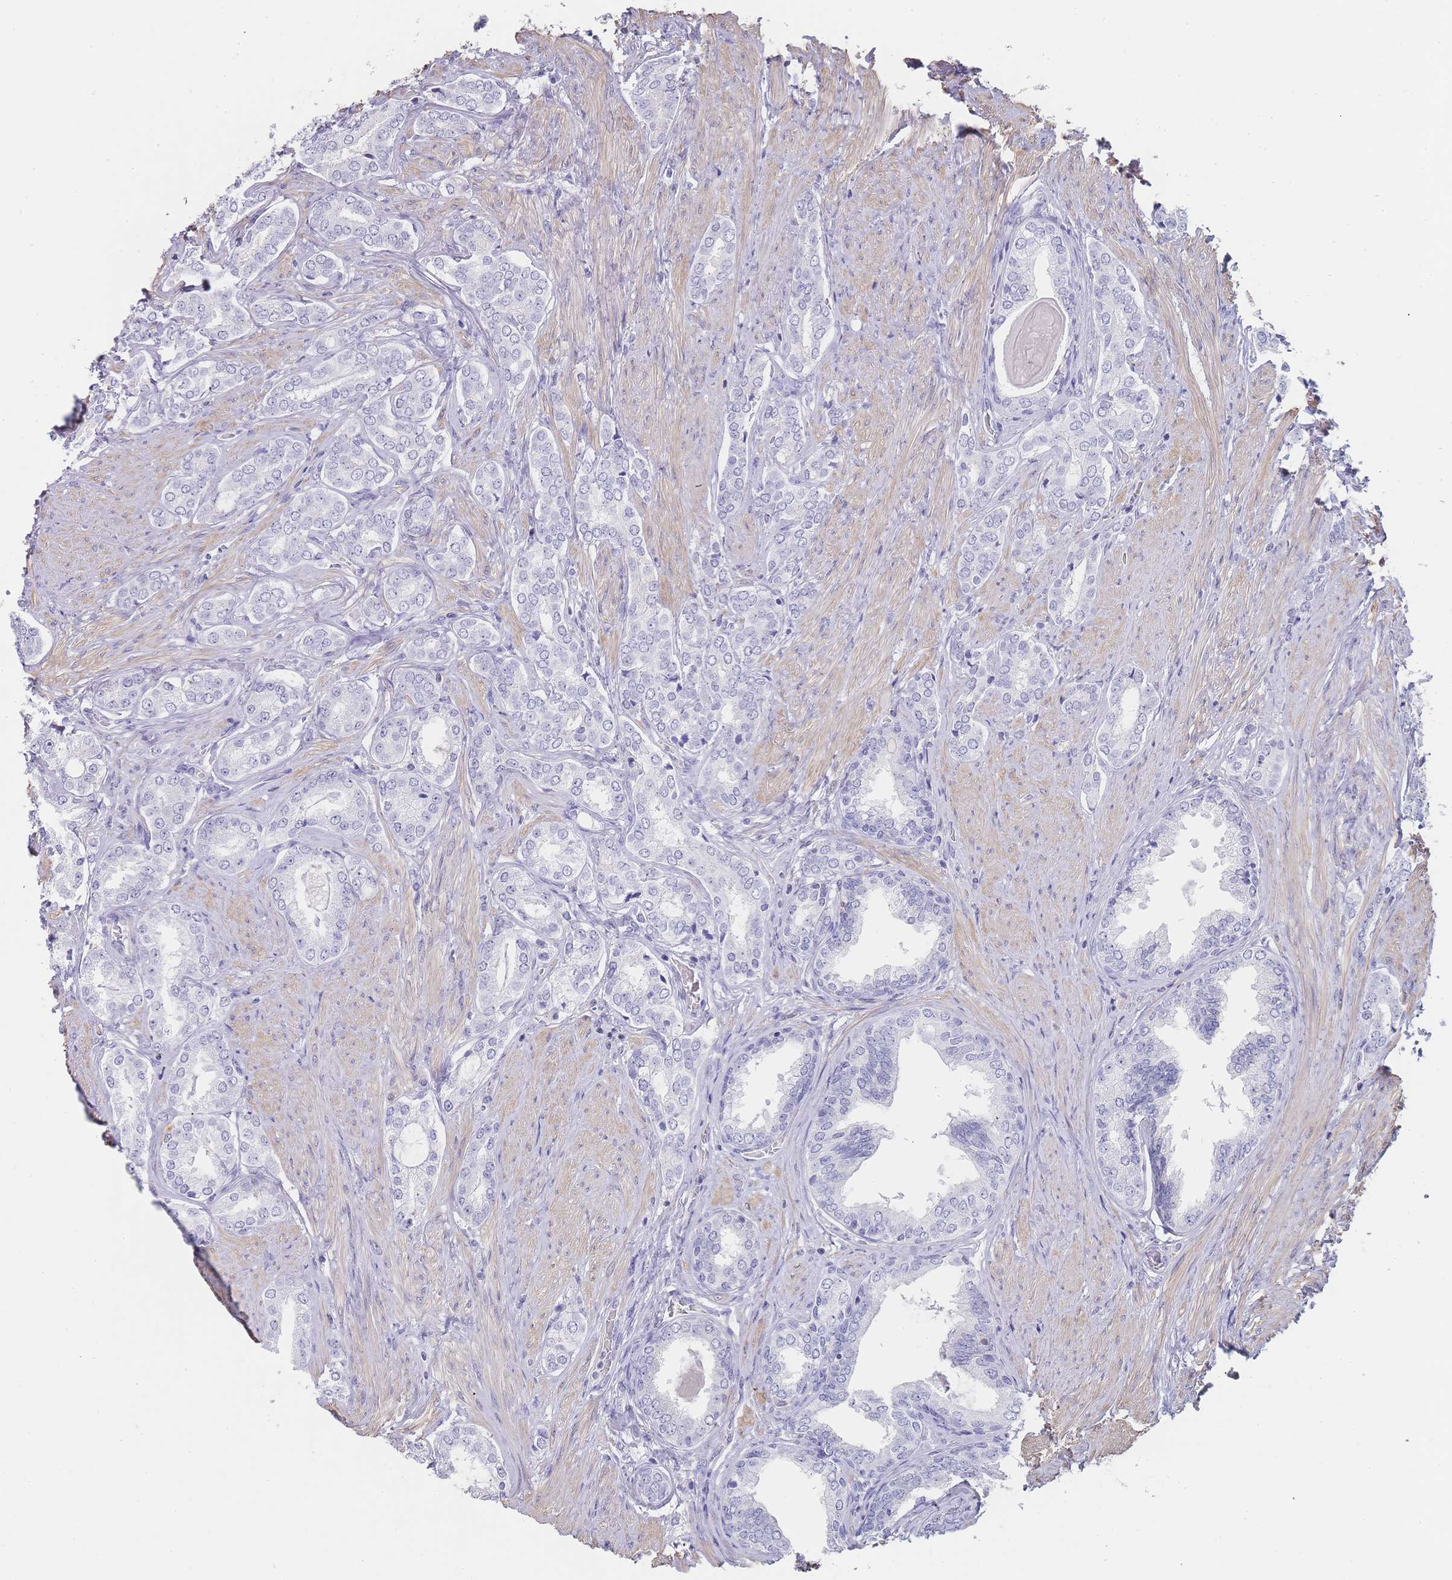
{"staining": {"intensity": "negative", "quantity": "none", "location": "none"}, "tissue": "prostate cancer", "cell_type": "Tumor cells", "image_type": "cancer", "snomed": [{"axis": "morphology", "description": "Adenocarcinoma, High grade"}, {"axis": "topography", "description": "Prostate"}], "caption": "Tumor cells are negative for protein expression in human prostate cancer. Brightfield microscopy of immunohistochemistry stained with DAB (brown) and hematoxylin (blue), captured at high magnification.", "gene": "NOP14", "patient": {"sex": "male", "age": 71}}